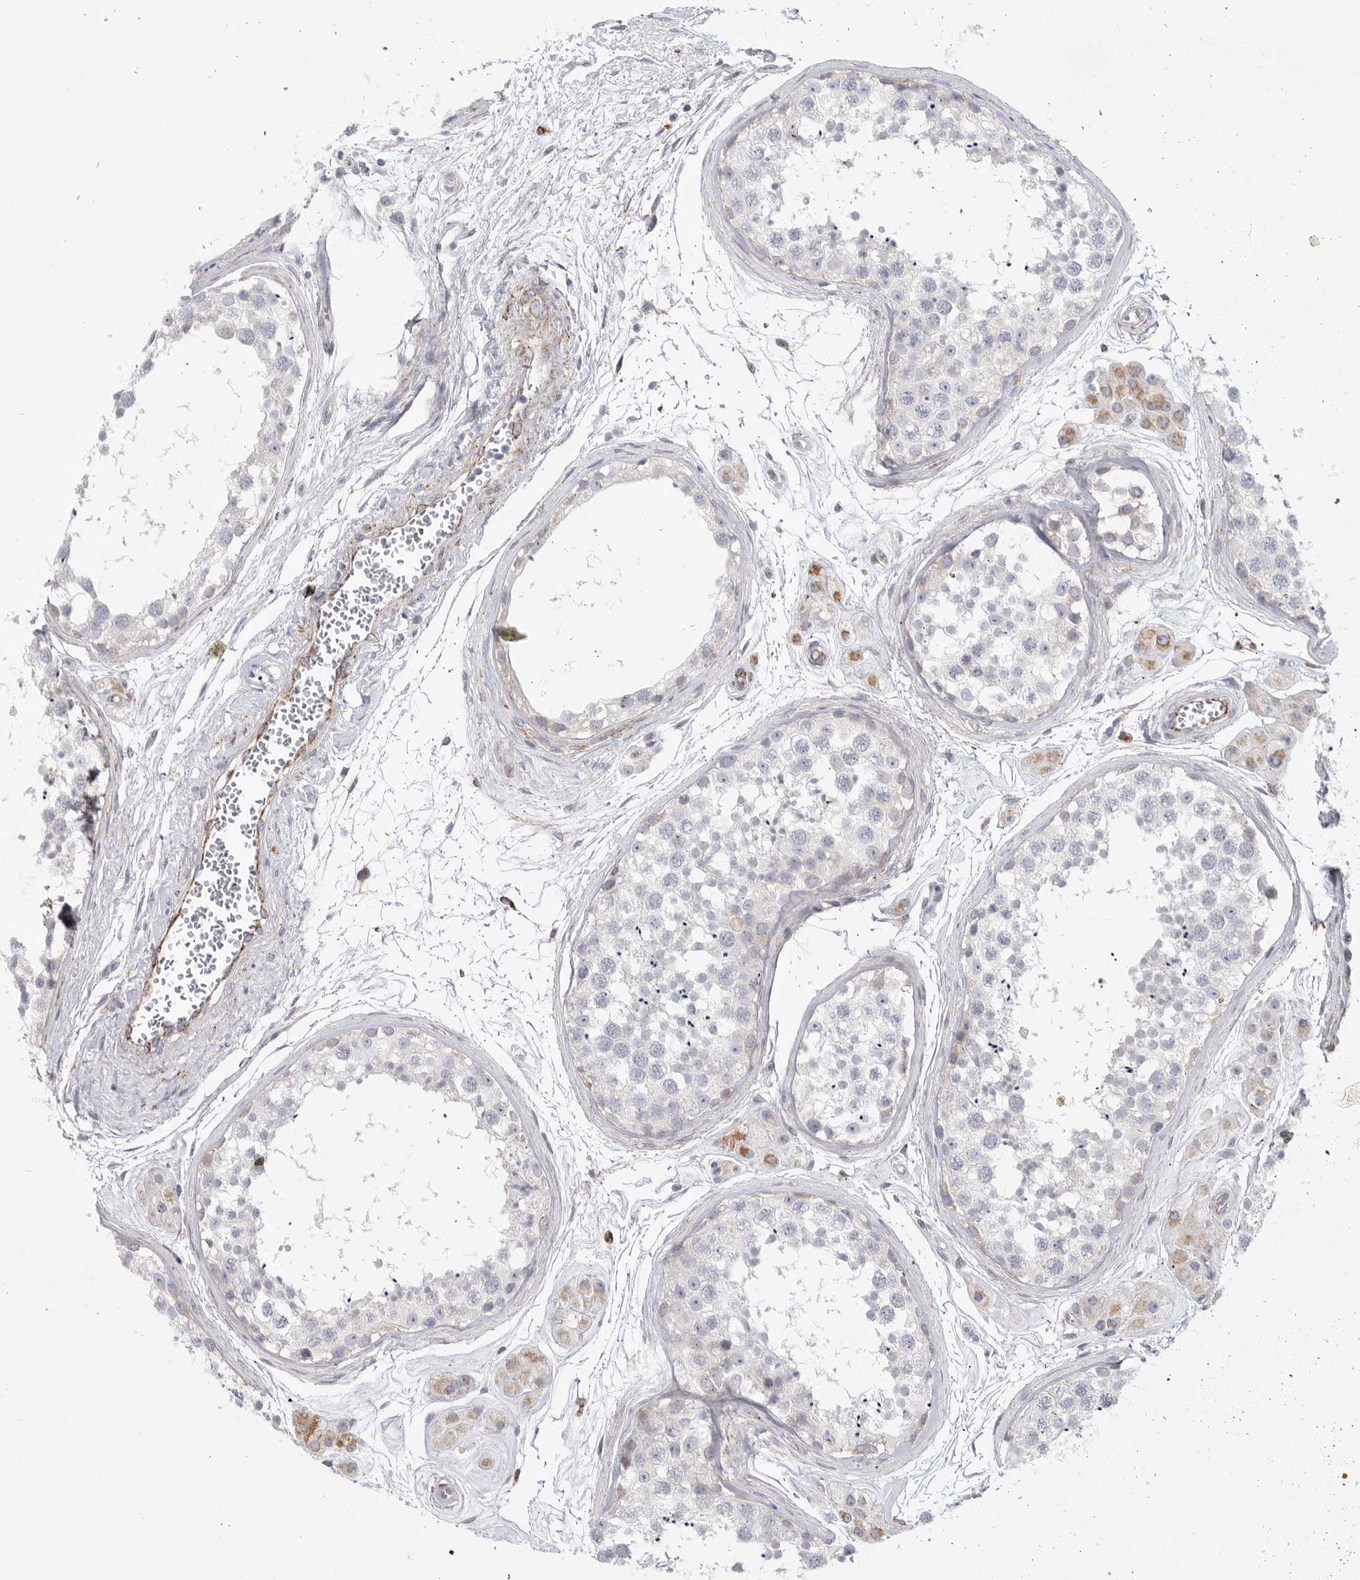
{"staining": {"intensity": "negative", "quantity": "none", "location": "none"}, "tissue": "testis", "cell_type": "Cells in seminiferous ducts", "image_type": "normal", "snomed": [{"axis": "morphology", "description": "Normal tissue, NOS"}, {"axis": "topography", "description": "Testis"}], "caption": "High magnification brightfield microscopy of normal testis stained with DAB (3,3'-diaminobenzidine) (brown) and counterstained with hematoxylin (blue): cells in seminiferous ducts show no significant staining.", "gene": "ELP3", "patient": {"sex": "male", "age": 56}}